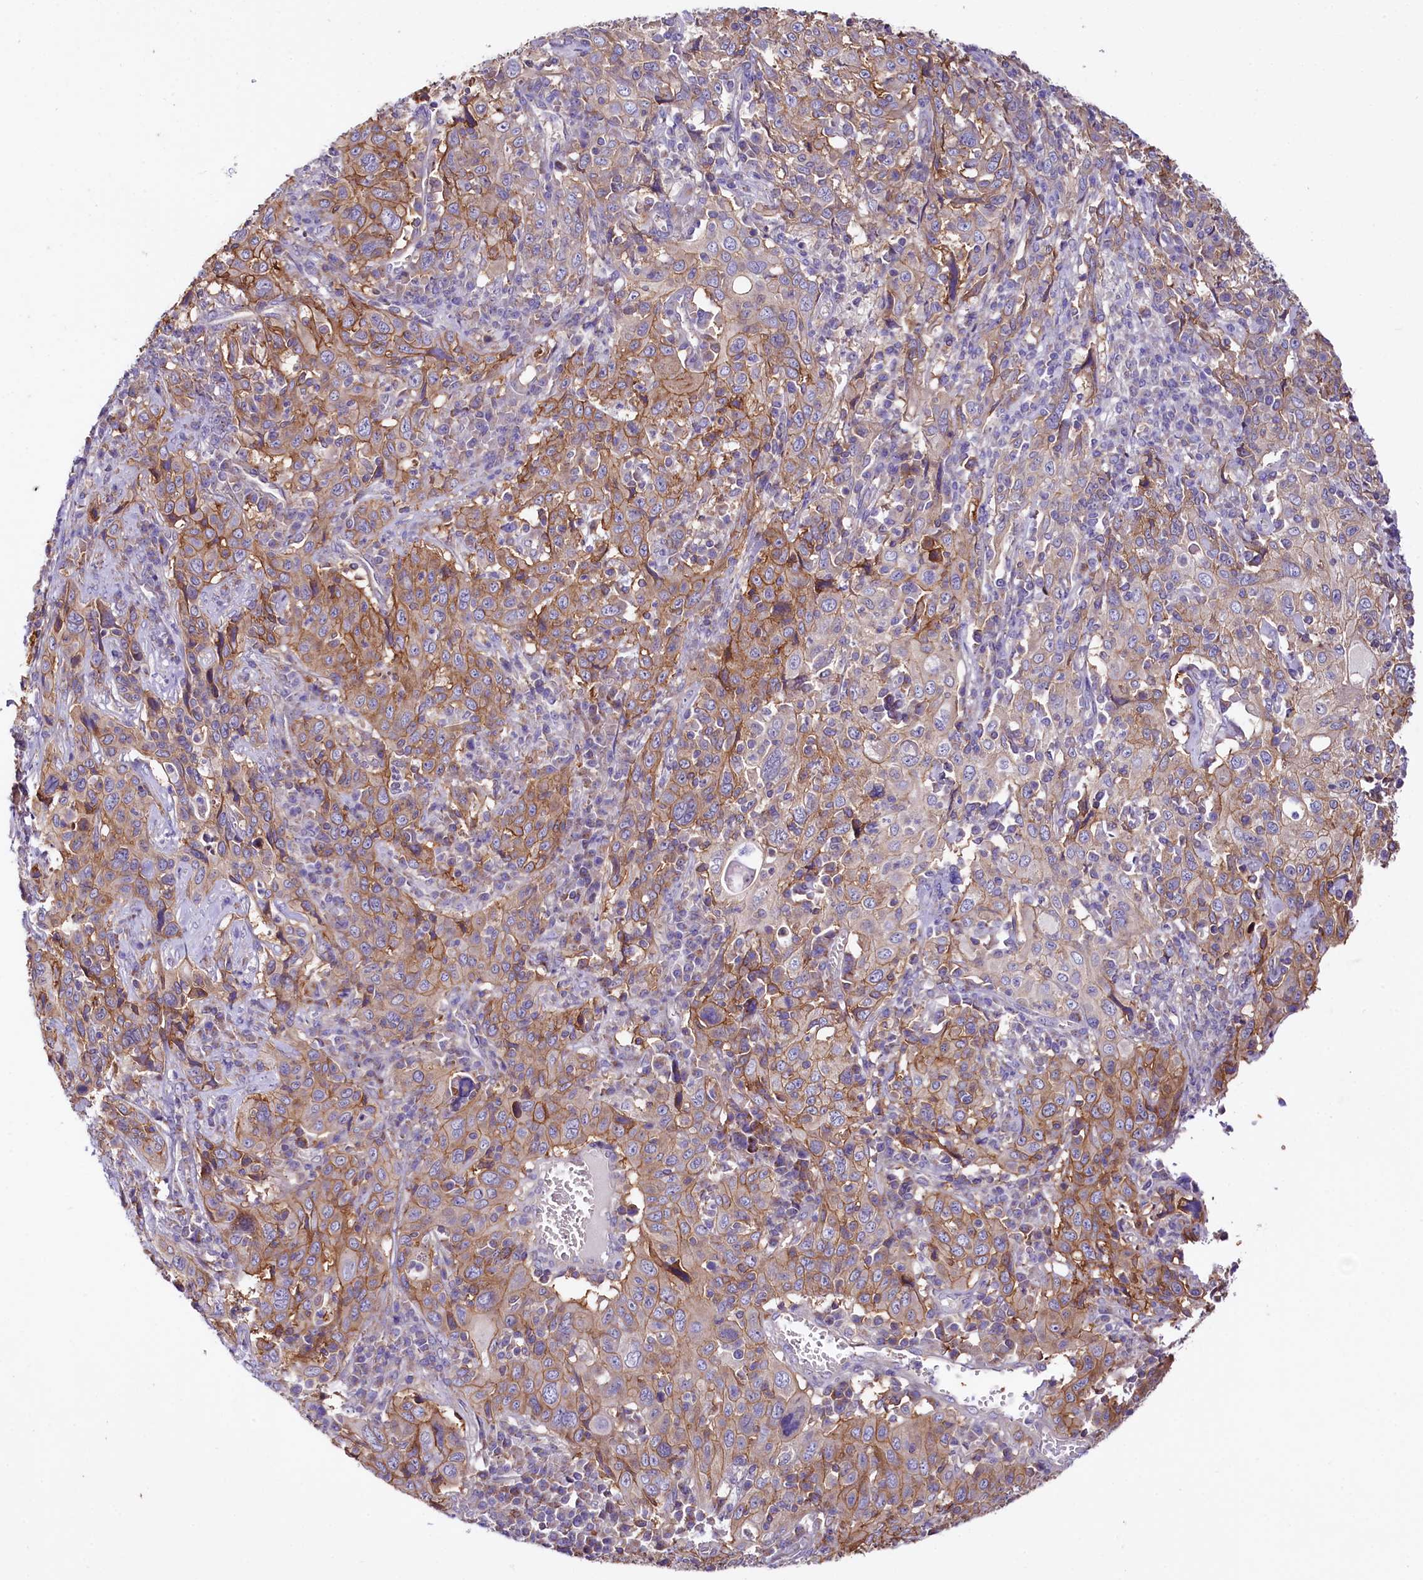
{"staining": {"intensity": "moderate", "quantity": ">75%", "location": "cytoplasmic/membranous"}, "tissue": "cervical cancer", "cell_type": "Tumor cells", "image_type": "cancer", "snomed": [{"axis": "morphology", "description": "Squamous cell carcinoma, NOS"}, {"axis": "topography", "description": "Cervix"}], "caption": "Moderate cytoplasmic/membranous expression for a protein is seen in about >75% of tumor cells of cervical cancer using IHC.", "gene": "CEP295", "patient": {"sex": "female", "age": 46}}